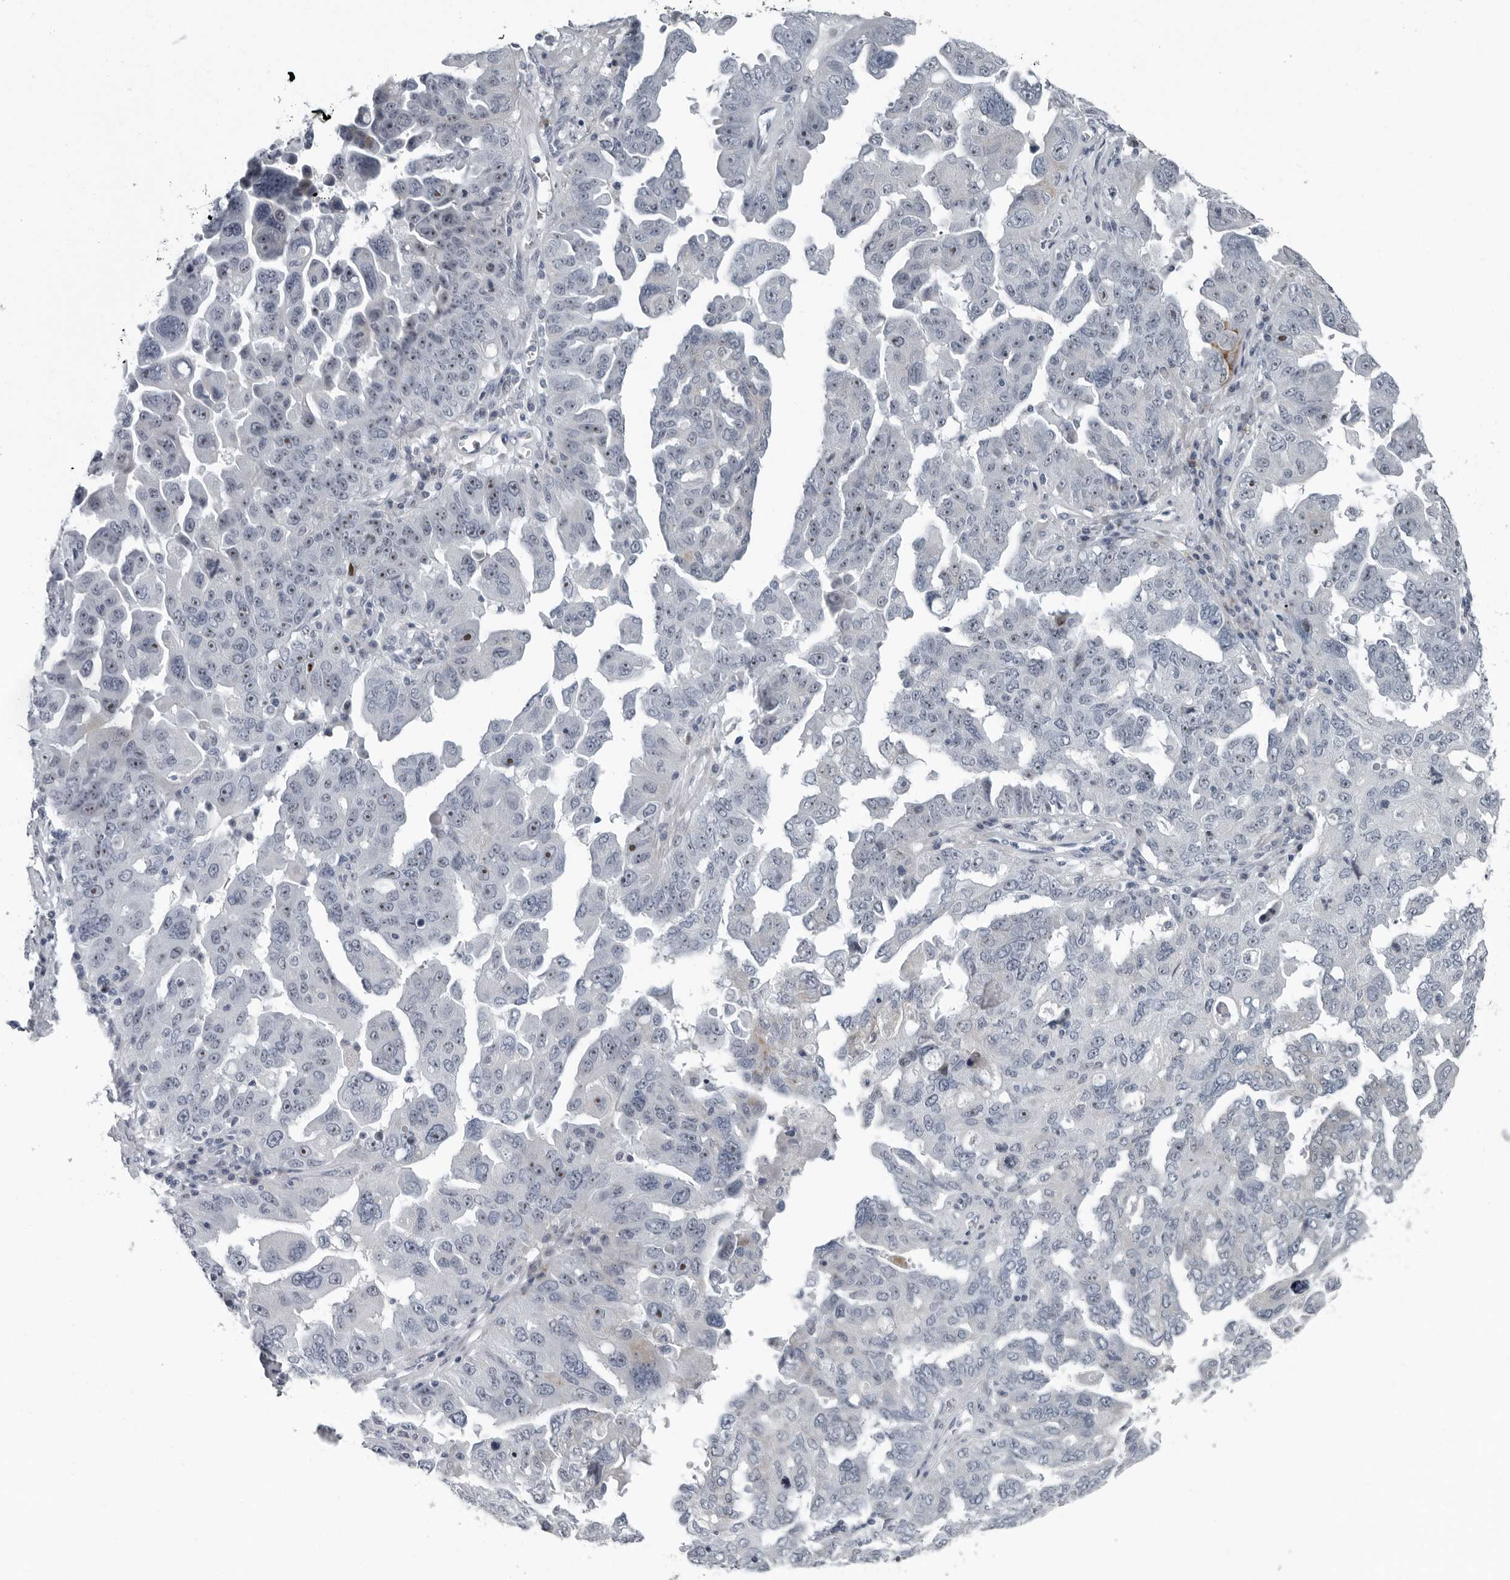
{"staining": {"intensity": "moderate", "quantity": "<25%", "location": "nuclear"}, "tissue": "ovarian cancer", "cell_type": "Tumor cells", "image_type": "cancer", "snomed": [{"axis": "morphology", "description": "Carcinoma, endometroid"}, {"axis": "topography", "description": "Ovary"}], "caption": "This is an image of immunohistochemistry (IHC) staining of ovarian endometroid carcinoma, which shows moderate expression in the nuclear of tumor cells.", "gene": "PDCD11", "patient": {"sex": "female", "age": 62}}